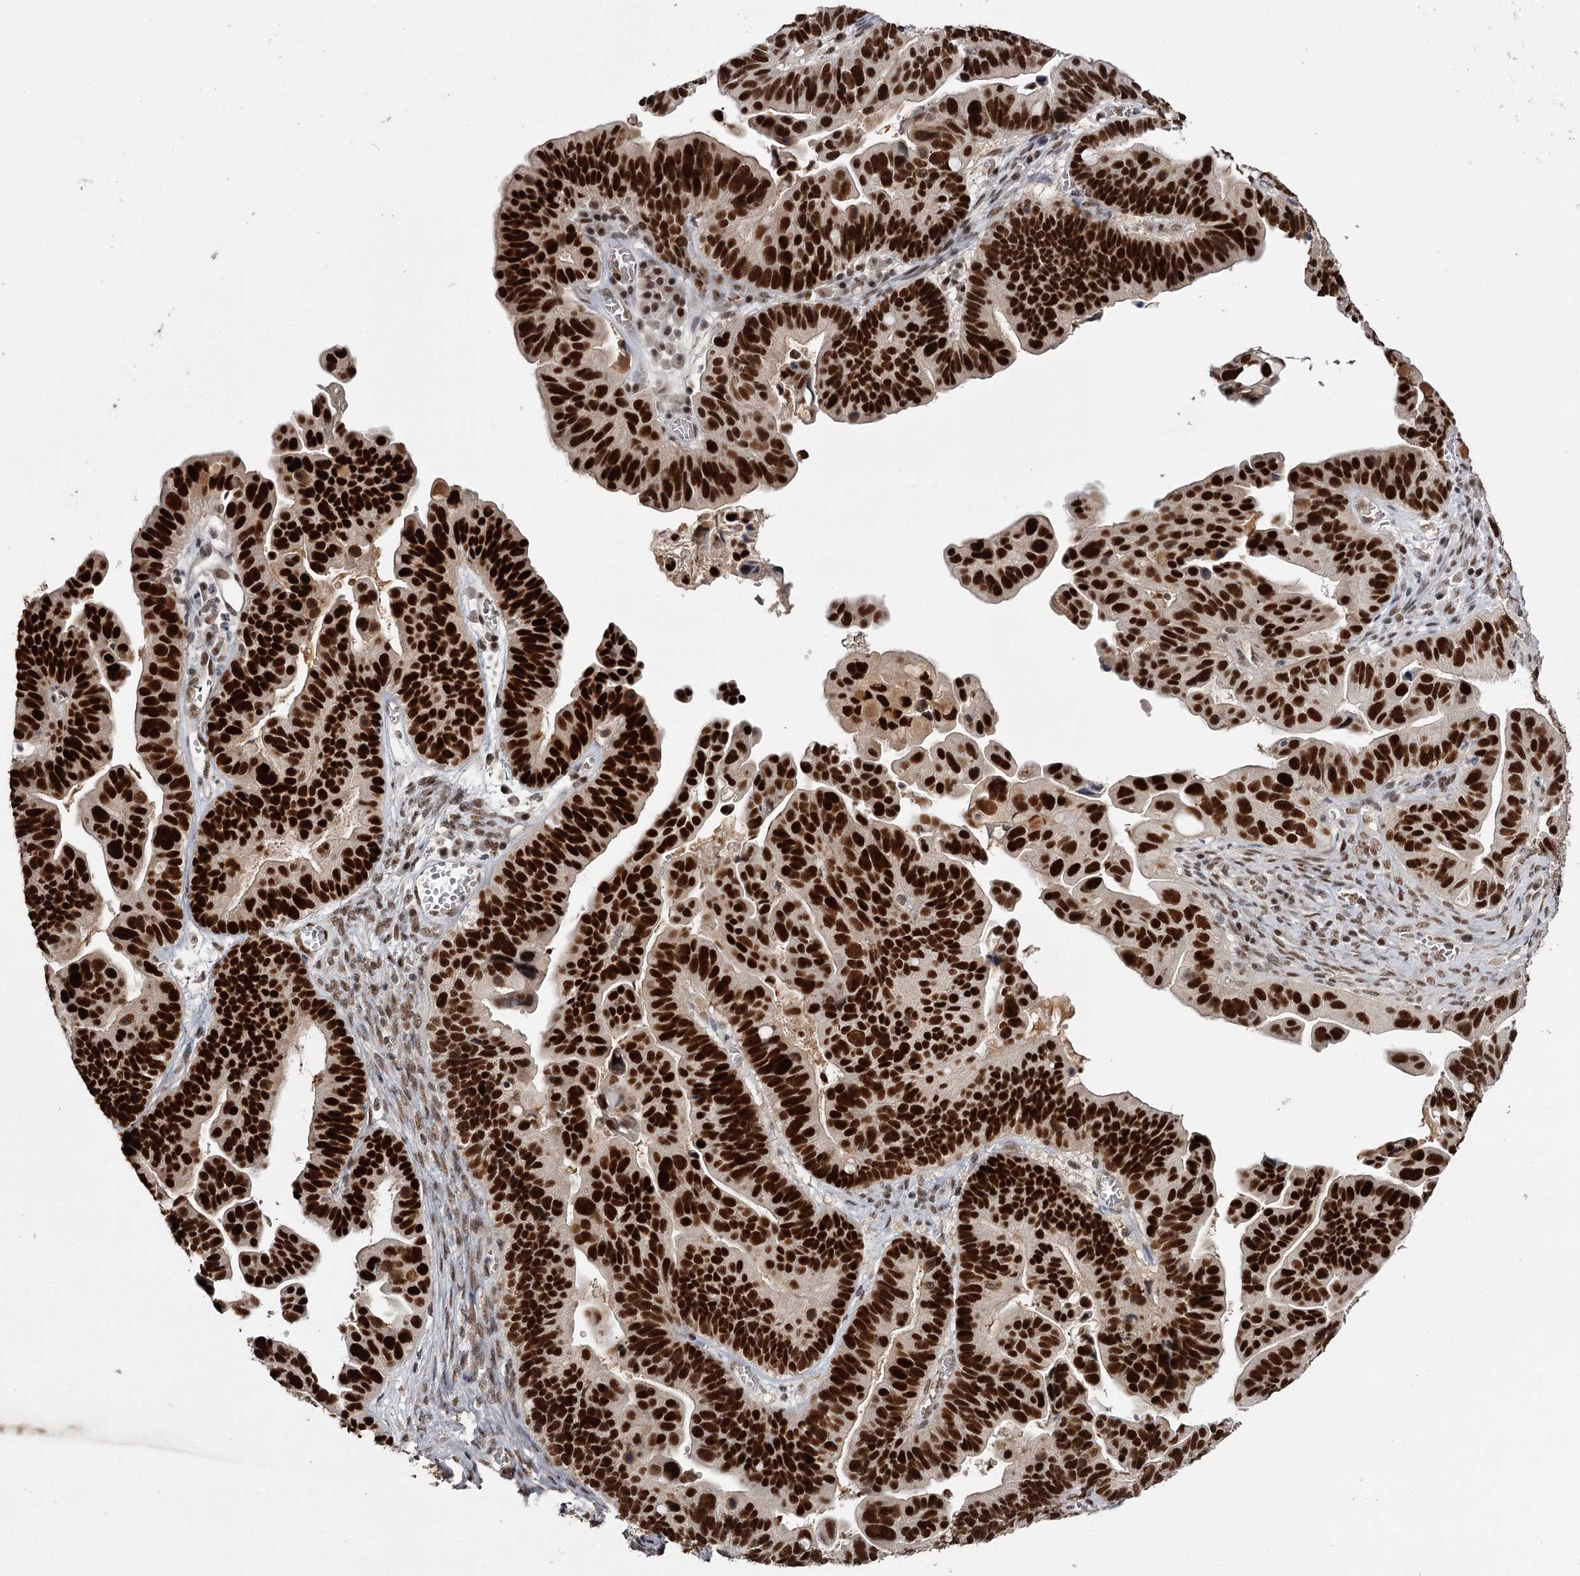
{"staining": {"intensity": "strong", "quantity": ">75%", "location": "nuclear"}, "tissue": "ovarian cancer", "cell_type": "Tumor cells", "image_type": "cancer", "snomed": [{"axis": "morphology", "description": "Cystadenocarcinoma, serous, NOS"}, {"axis": "topography", "description": "Ovary"}], "caption": "A photomicrograph of ovarian cancer stained for a protein demonstrates strong nuclear brown staining in tumor cells. The protein of interest is shown in brown color, while the nuclei are stained blue.", "gene": "TTC33", "patient": {"sex": "female", "age": 56}}